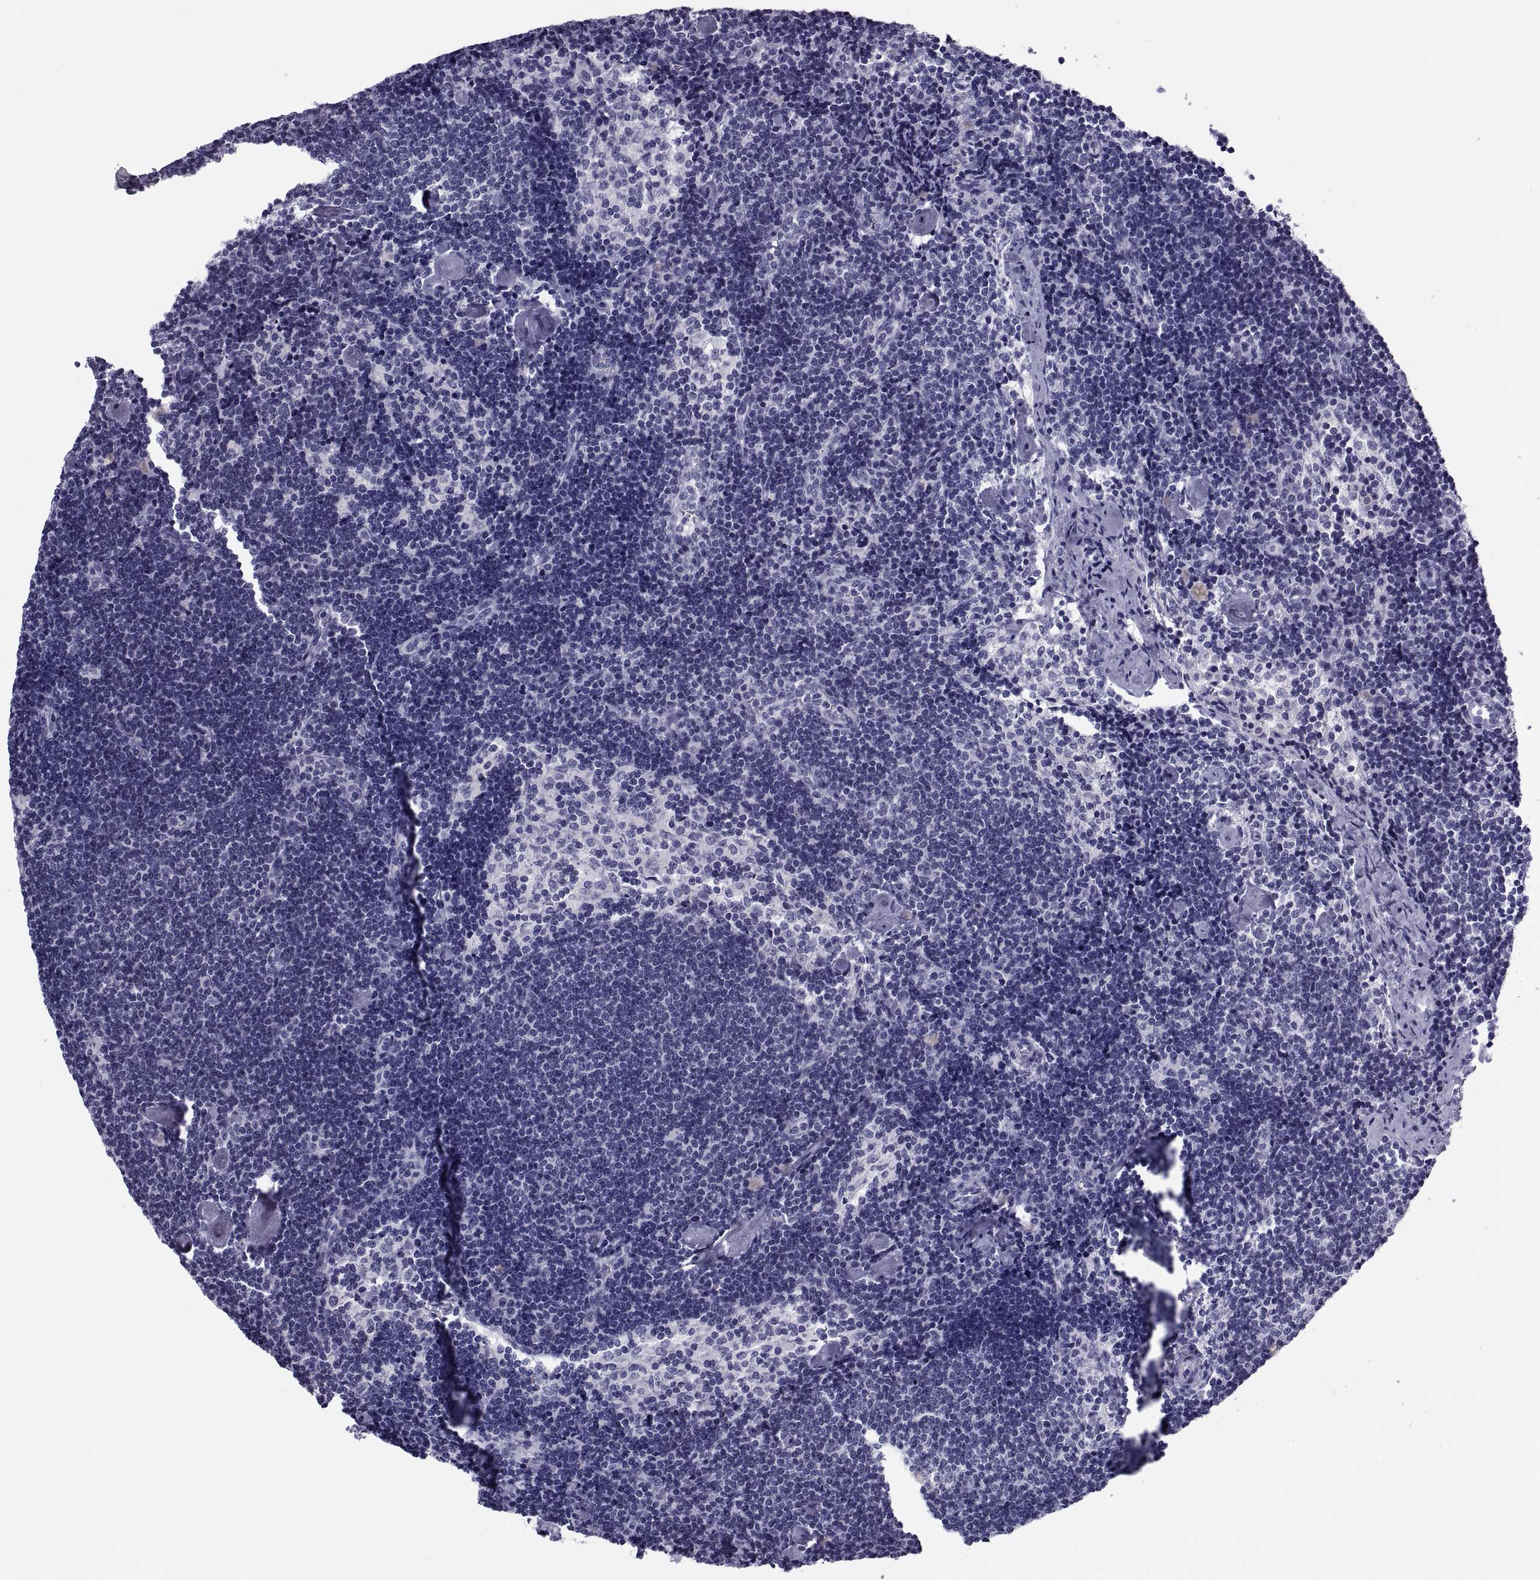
{"staining": {"intensity": "negative", "quantity": "none", "location": "none"}, "tissue": "lymph node", "cell_type": "Germinal center cells", "image_type": "normal", "snomed": [{"axis": "morphology", "description": "Normal tissue, NOS"}, {"axis": "topography", "description": "Lymph node"}], "caption": "Immunohistochemistry (IHC) histopathology image of benign human lymph node stained for a protein (brown), which displays no staining in germinal center cells.", "gene": "DEFB129", "patient": {"sex": "female", "age": 42}}